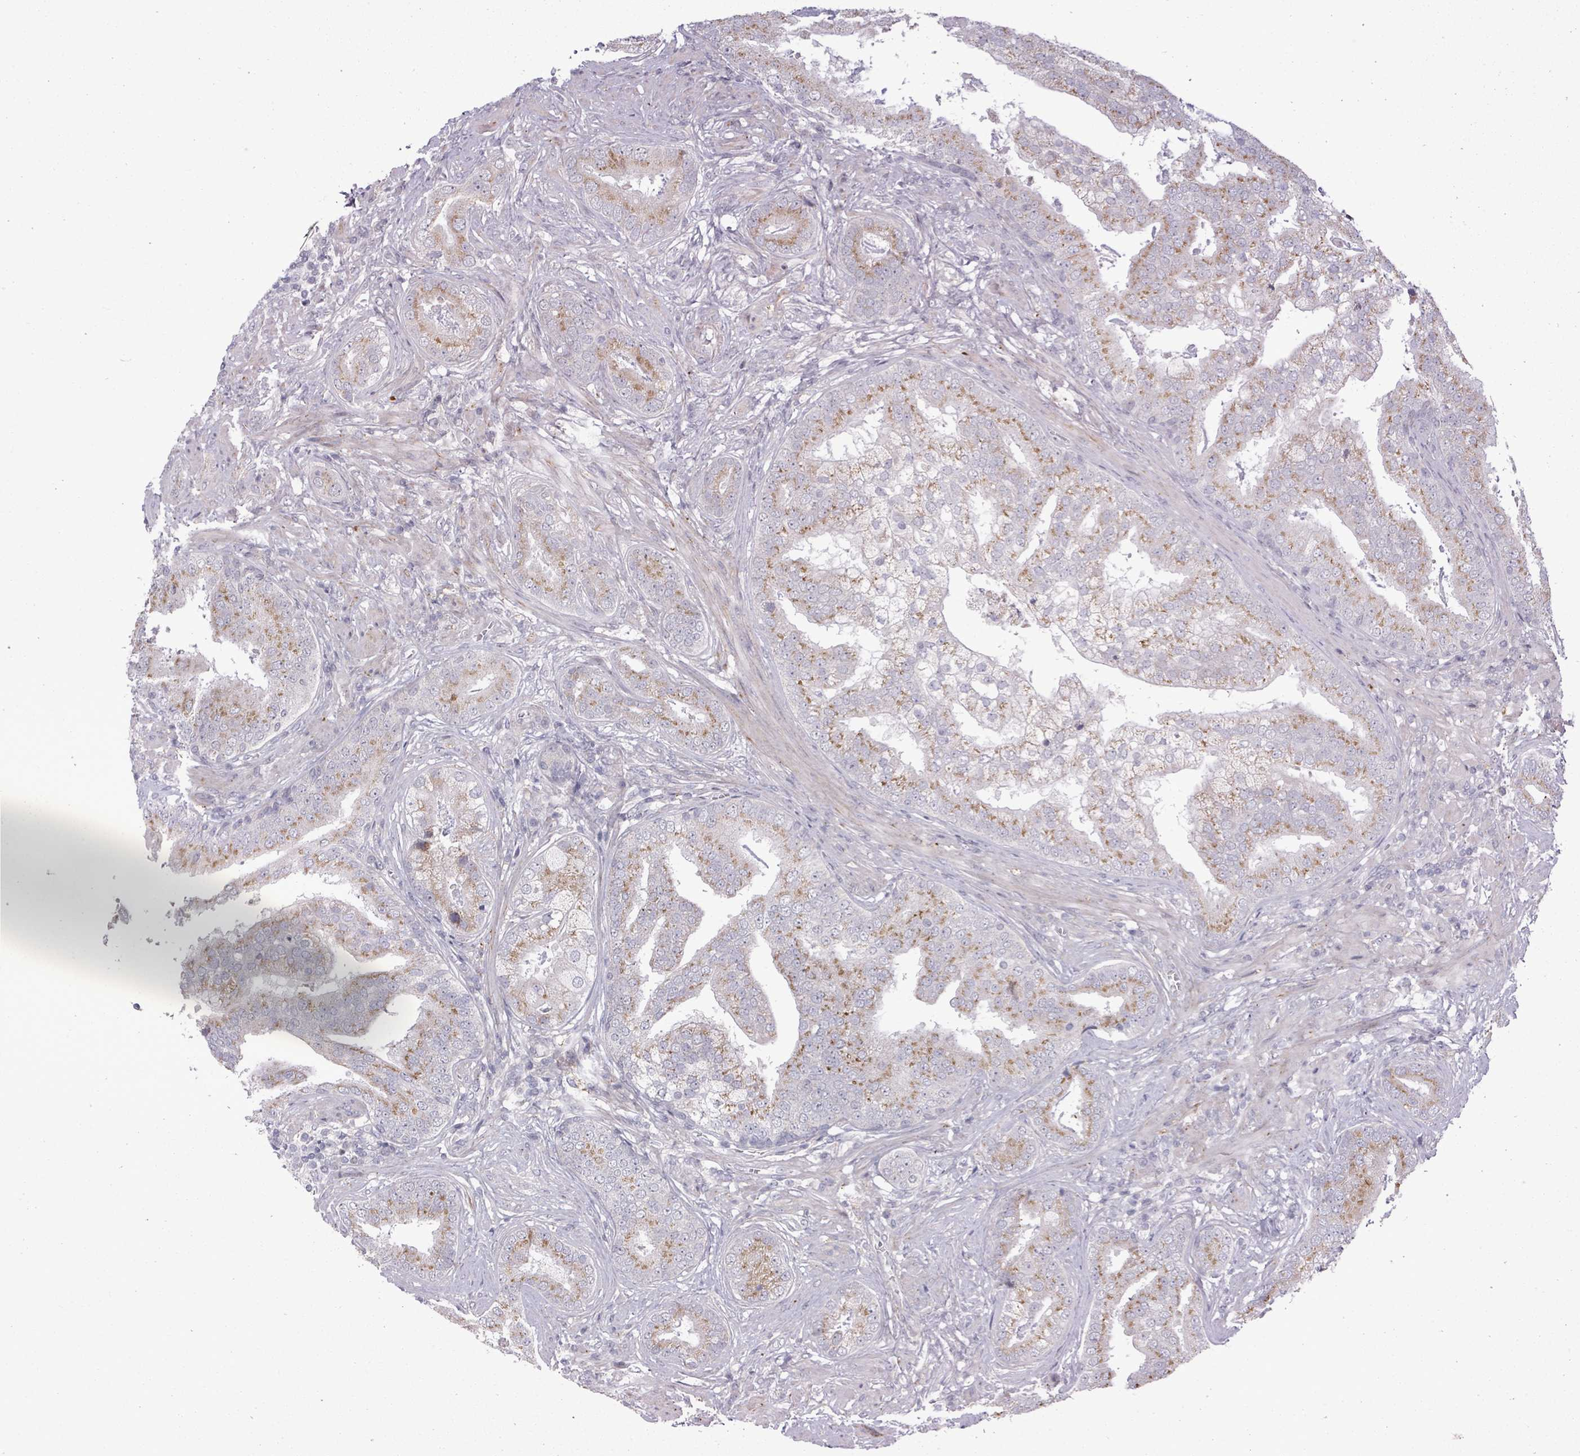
{"staining": {"intensity": "moderate", "quantity": "25%-75%", "location": "cytoplasmic/membranous"}, "tissue": "prostate cancer", "cell_type": "Tumor cells", "image_type": "cancer", "snomed": [{"axis": "morphology", "description": "Adenocarcinoma, High grade"}, {"axis": "topography", "description": "Prostate"}], "caption": "This histopathology image exhibits IHC staining of high-grade adenocarcinoma (prostate), with medium moderate cytoplasmic/membranous expression in about 25%-75% of tumor cells.", "gene": "ZFPM1", "patient": {"sex": "male", "age": 55}}